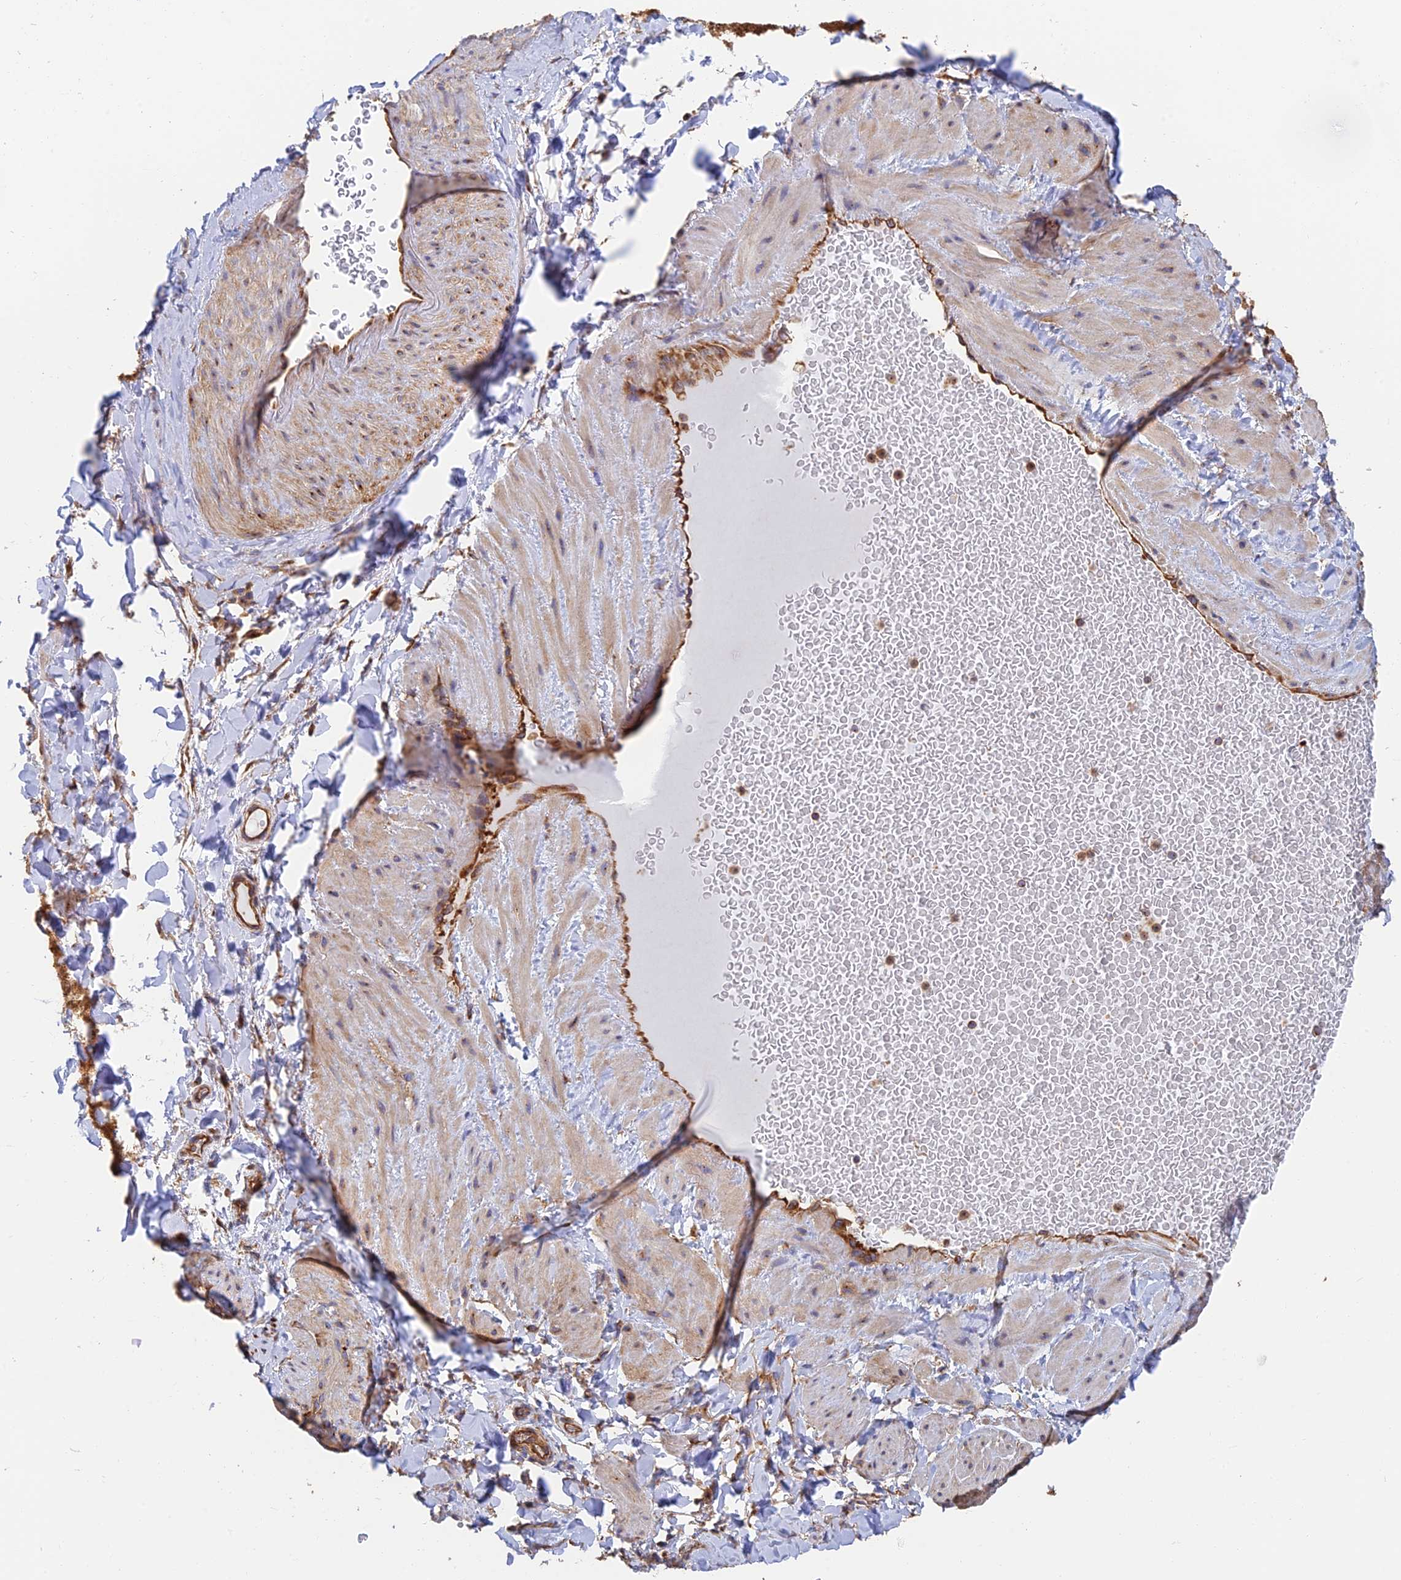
{"staining": {"intensity": "moderate", "quantity": ">75%", "location": "cytoplasmic/membranous"}, "tissue": "adipose tissue", "cell_type": "Adipocytes", "image_type": "normal", "snomed": [{"axis": "morphology", "description": "Normal tissue, NOS"}, {"axis": "topography", "description": "Soft tissue"}, {"axis": "topography", "description": "Vascular tissue"}], "caption": "Brown immunohistochemical staining in normal human adipose tissue displays moderate cytoplasmic/membranous expression in approximately >75% of adipocytes. (Stains: DAB in brown, nuclei in blue, Microscopy: brightfield microscopy at high magnification).", "gene": "DCTN2", "patient": {"sex": "male", "age": 54}}